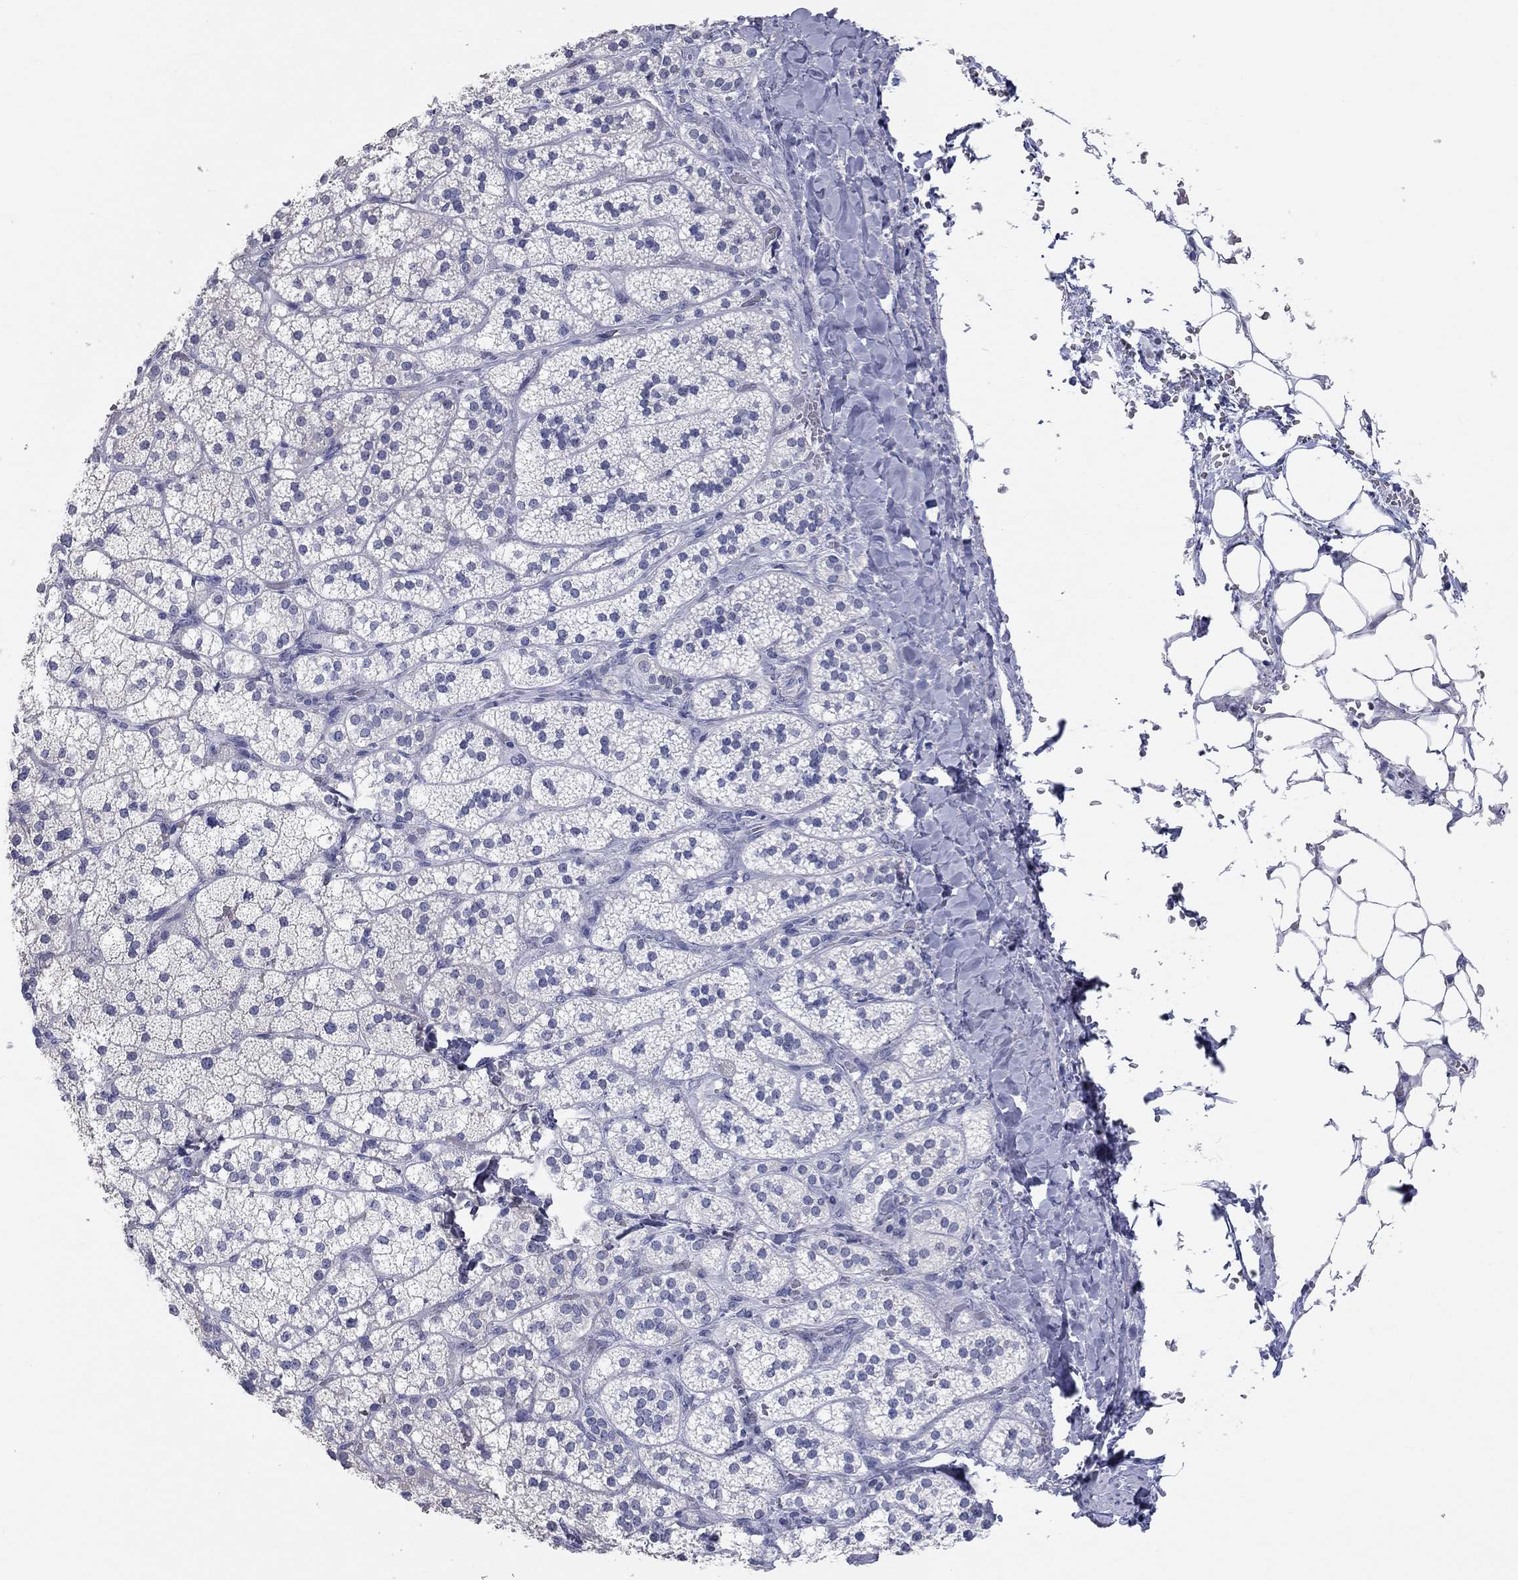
{"staining": {"intensity": "negative", "quantity": "none", "location": "none"}, "tissue": "adrenal gland", "cell_type": "Glandular cells", "image_type": "normal", "snomed": [{"axis": "morphology", "description": "Normal tissue, NOS"}, {"axis": "topography", "description": "Adrenal gland"}], "caption": "Immunohistochemical staining of unremarkable adrenal gland exhibits no significant positivity in glandular cells. Brightfield microscopy of immunohistochemistry stained with DAB (brown) and hematoxylin (blue), captured at high magnification.", "gene": "AK8", "patient": {"sex": "male", "age": 53}}